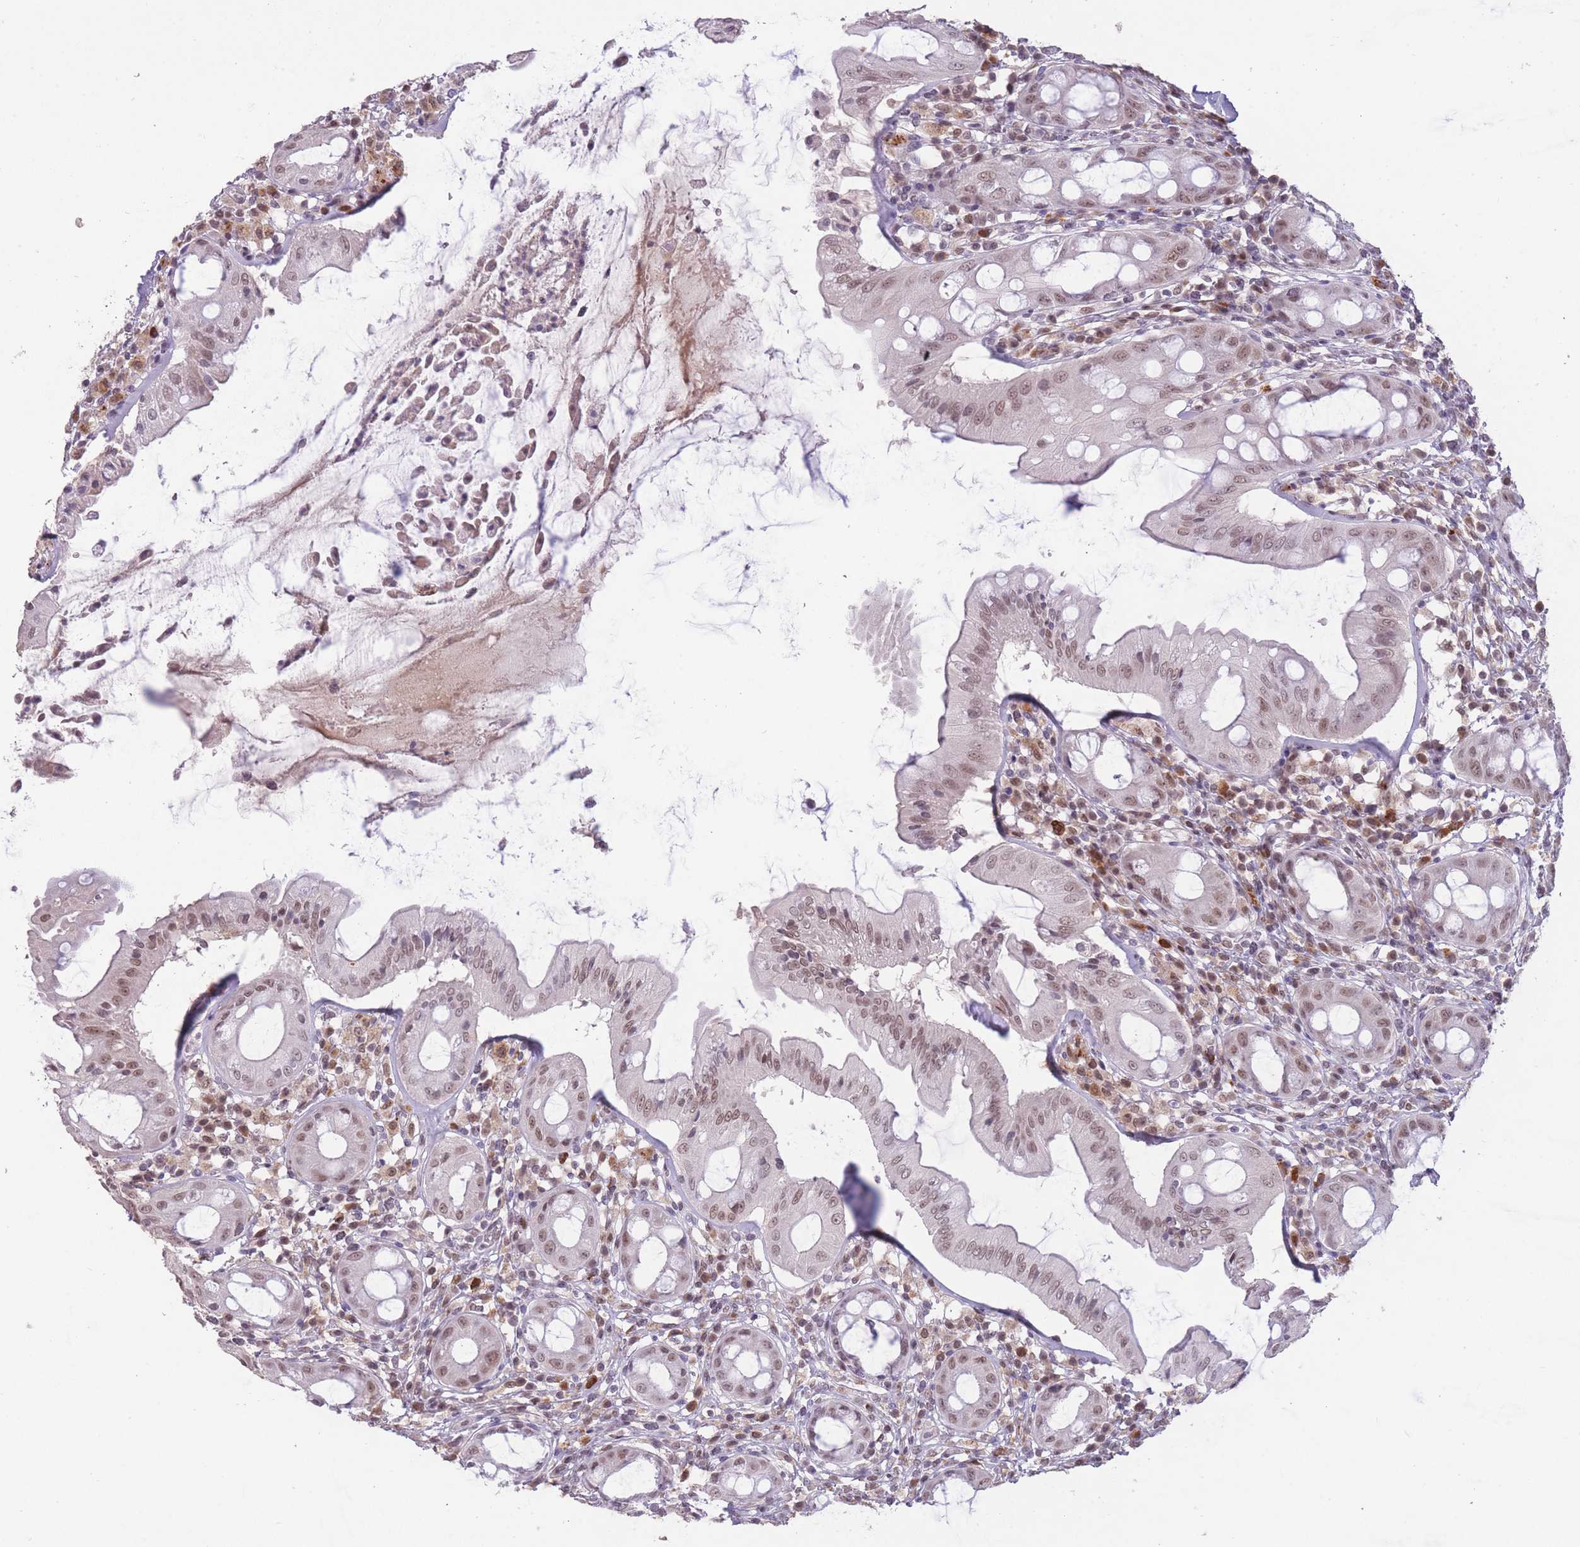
{"staining": {"intensity": "moderate", "quantity": ">75%", "location": "nuclear"}, "tissue": "rectum", "cell_type": "Glandular cells", "image_type": "normal", "snomed": [{"axis": "morphology", "description": "Normal tissue, NOS"}, {"axis": "topography", "description": "Rectum"}], "caption": "Unremarkable rectum was stained to show a protein in brown. There is medium levels of moderate nuclear positivity in approximately >75% of glandular cells.", "gene": "HNRNPUL1", "patient": {"sex": "female", "age": 57}}